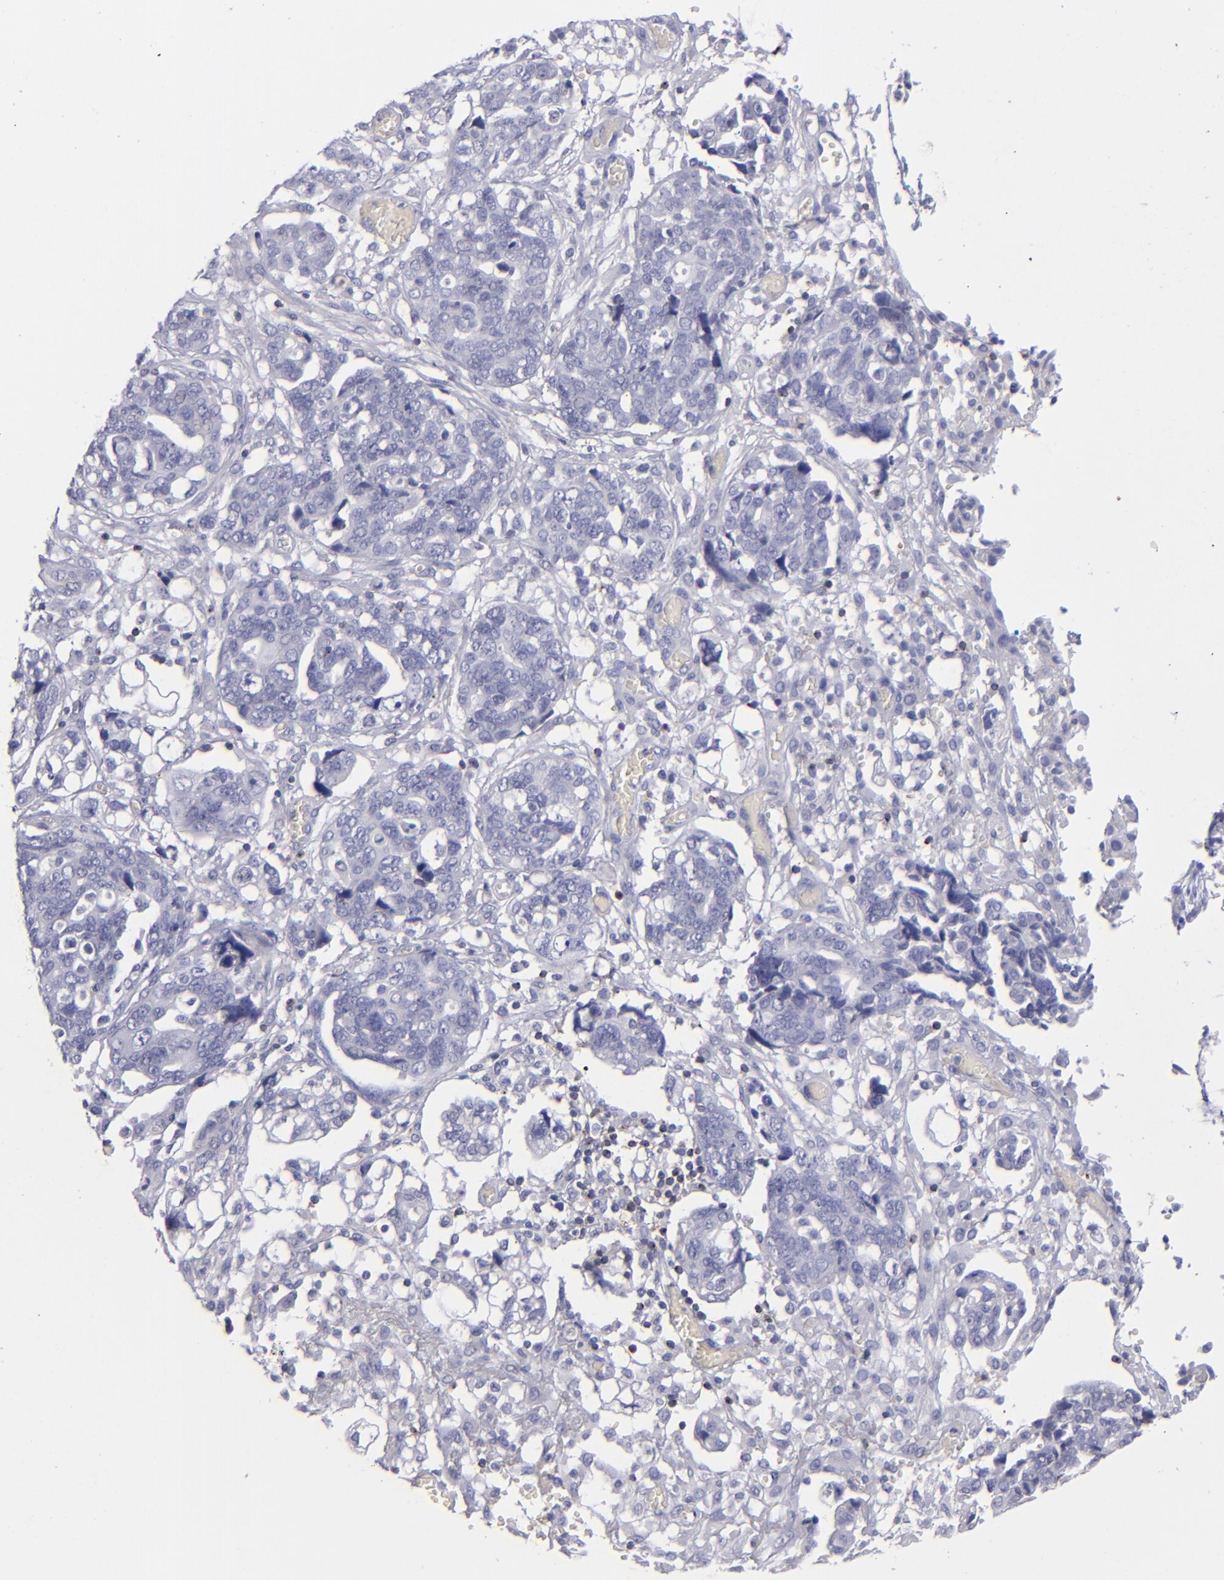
{"staining": {"intensity": "negative", "quantity": "none", "location": "none"}, "tissue": "ovarian cancer", "cell_type": "Tumor cells", "image_type": "cancer", "snomed": [{"axis": "morphology", "description": "Normal tissue, NOS"}, {"axis": "morphology", "description": "Cystadenocarcinoma, serous, NOS"}, {"axis": "topography", "description": "Fallopian tube"}, {"axis": "topography", "description": "Ovary"}], "caption": "Immunohistochemistry (IHC) histopathology image of neoplastic tissue: human serous cystadenocarcinoma (ovarian) stained with DAB (3,3'-diaminobenzidine) exhibits no significant protein positivity in tumor cells. Brightfield microscopy of immunohistochemistry stained with DAB (3,3'-diaminobenzidine) (brown) and hematoxylin (blue), captured at high magnification.", "gene": "CD2", "patient": {"sex": "female", "age": 56}}